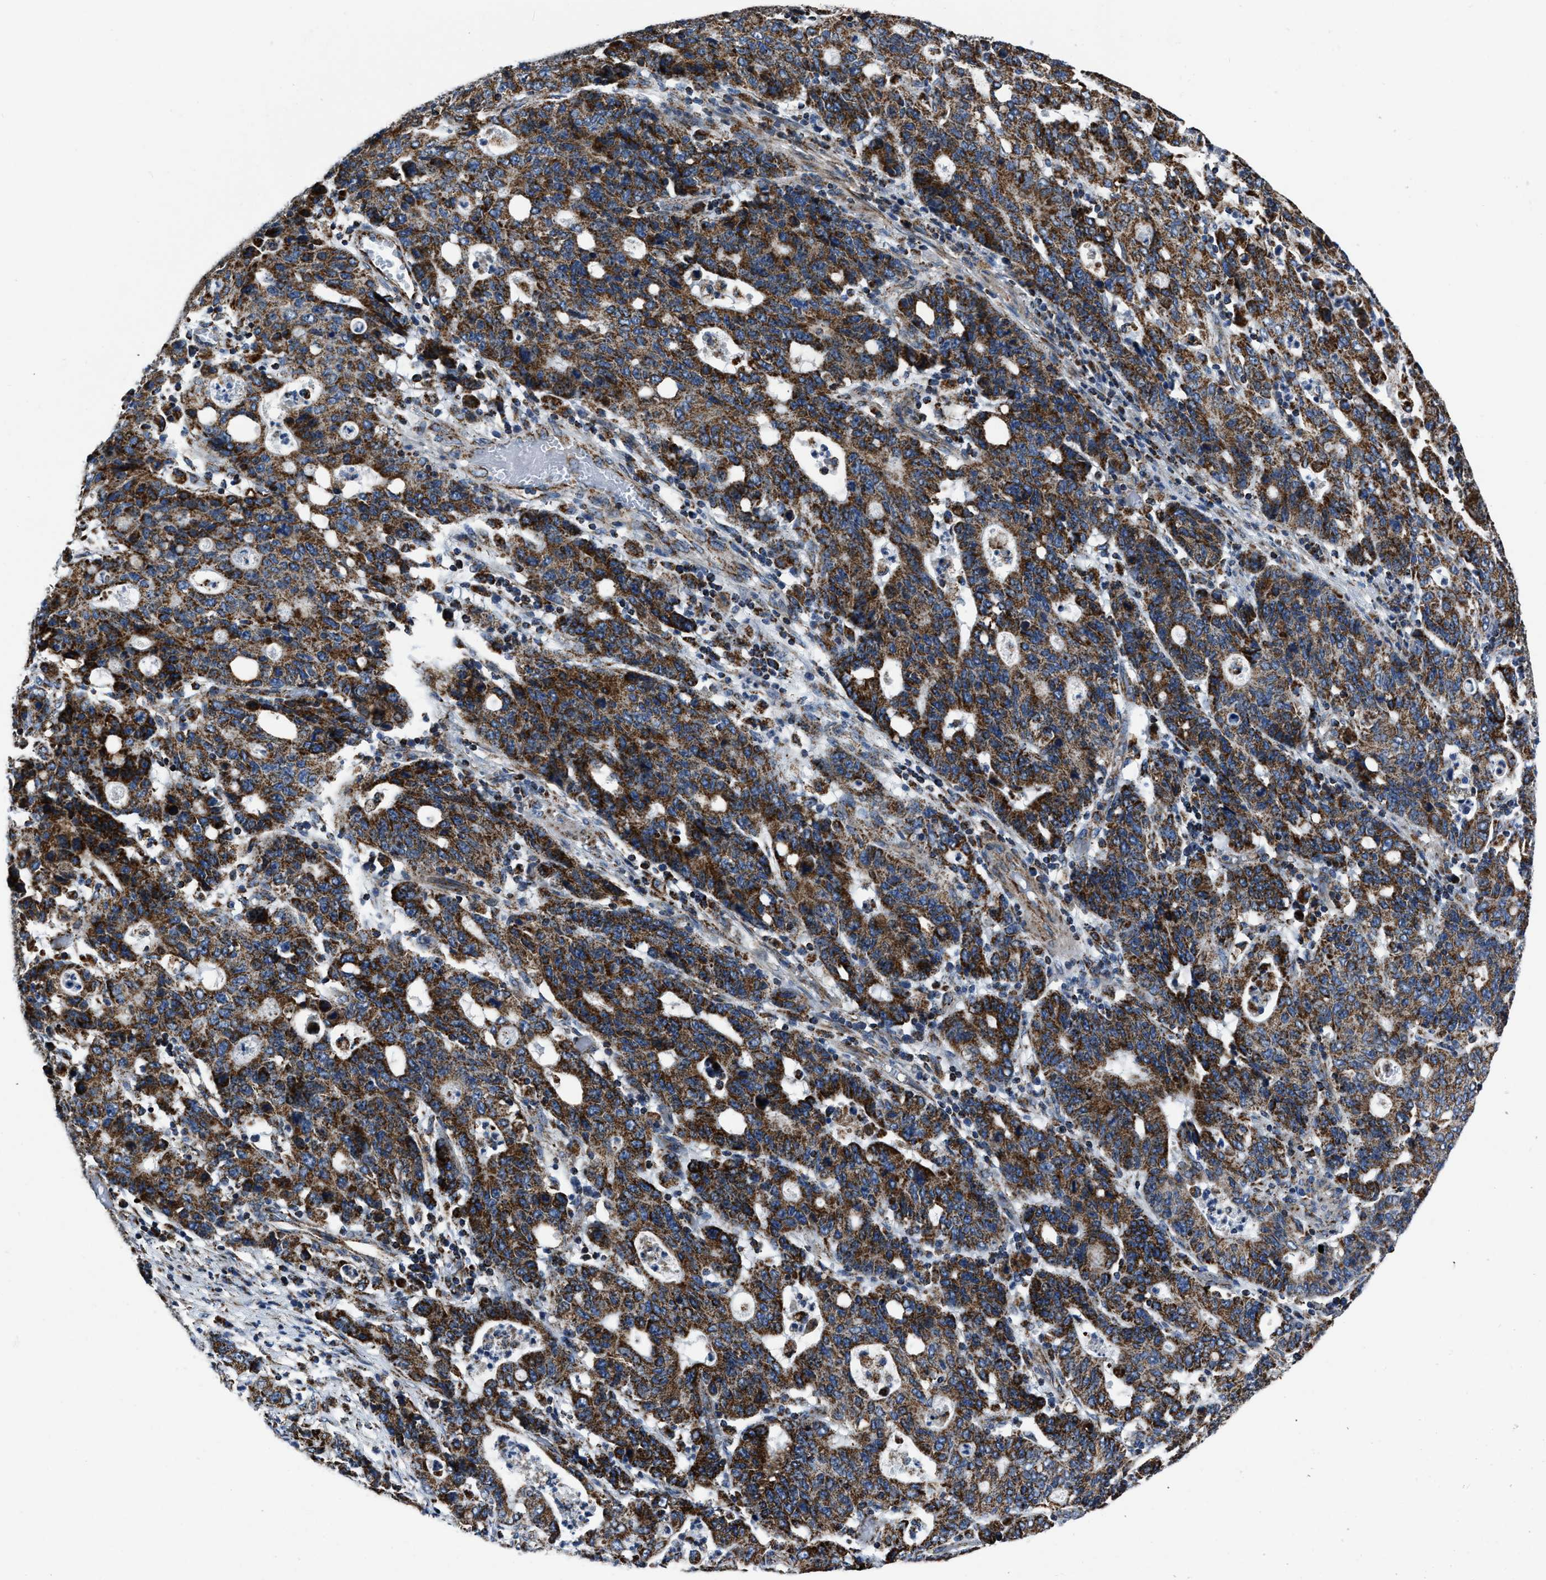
{"staining": {"intensity": "strong", "quantity": ">75%", "location": "cytoplasmic/membranous"}, "tissue": "stomach cancer", "cell_type": "Tumor cells", "image_type": "cancer", "snomed": [{"axis": "morphology", "description": "Adenocarcinoma, NOS"}, {"axis": "topography", "description": "Stomach, upper"}], "caption": "DAB immunohistochemical staining of stomach cancer (adenocarcinoma) exhibits strong cytoplasmic/membranous protein expression in approximately >75% of tumor cells.", "gene": "NSD3", "patient": {"sex": "male", "age": 69}}